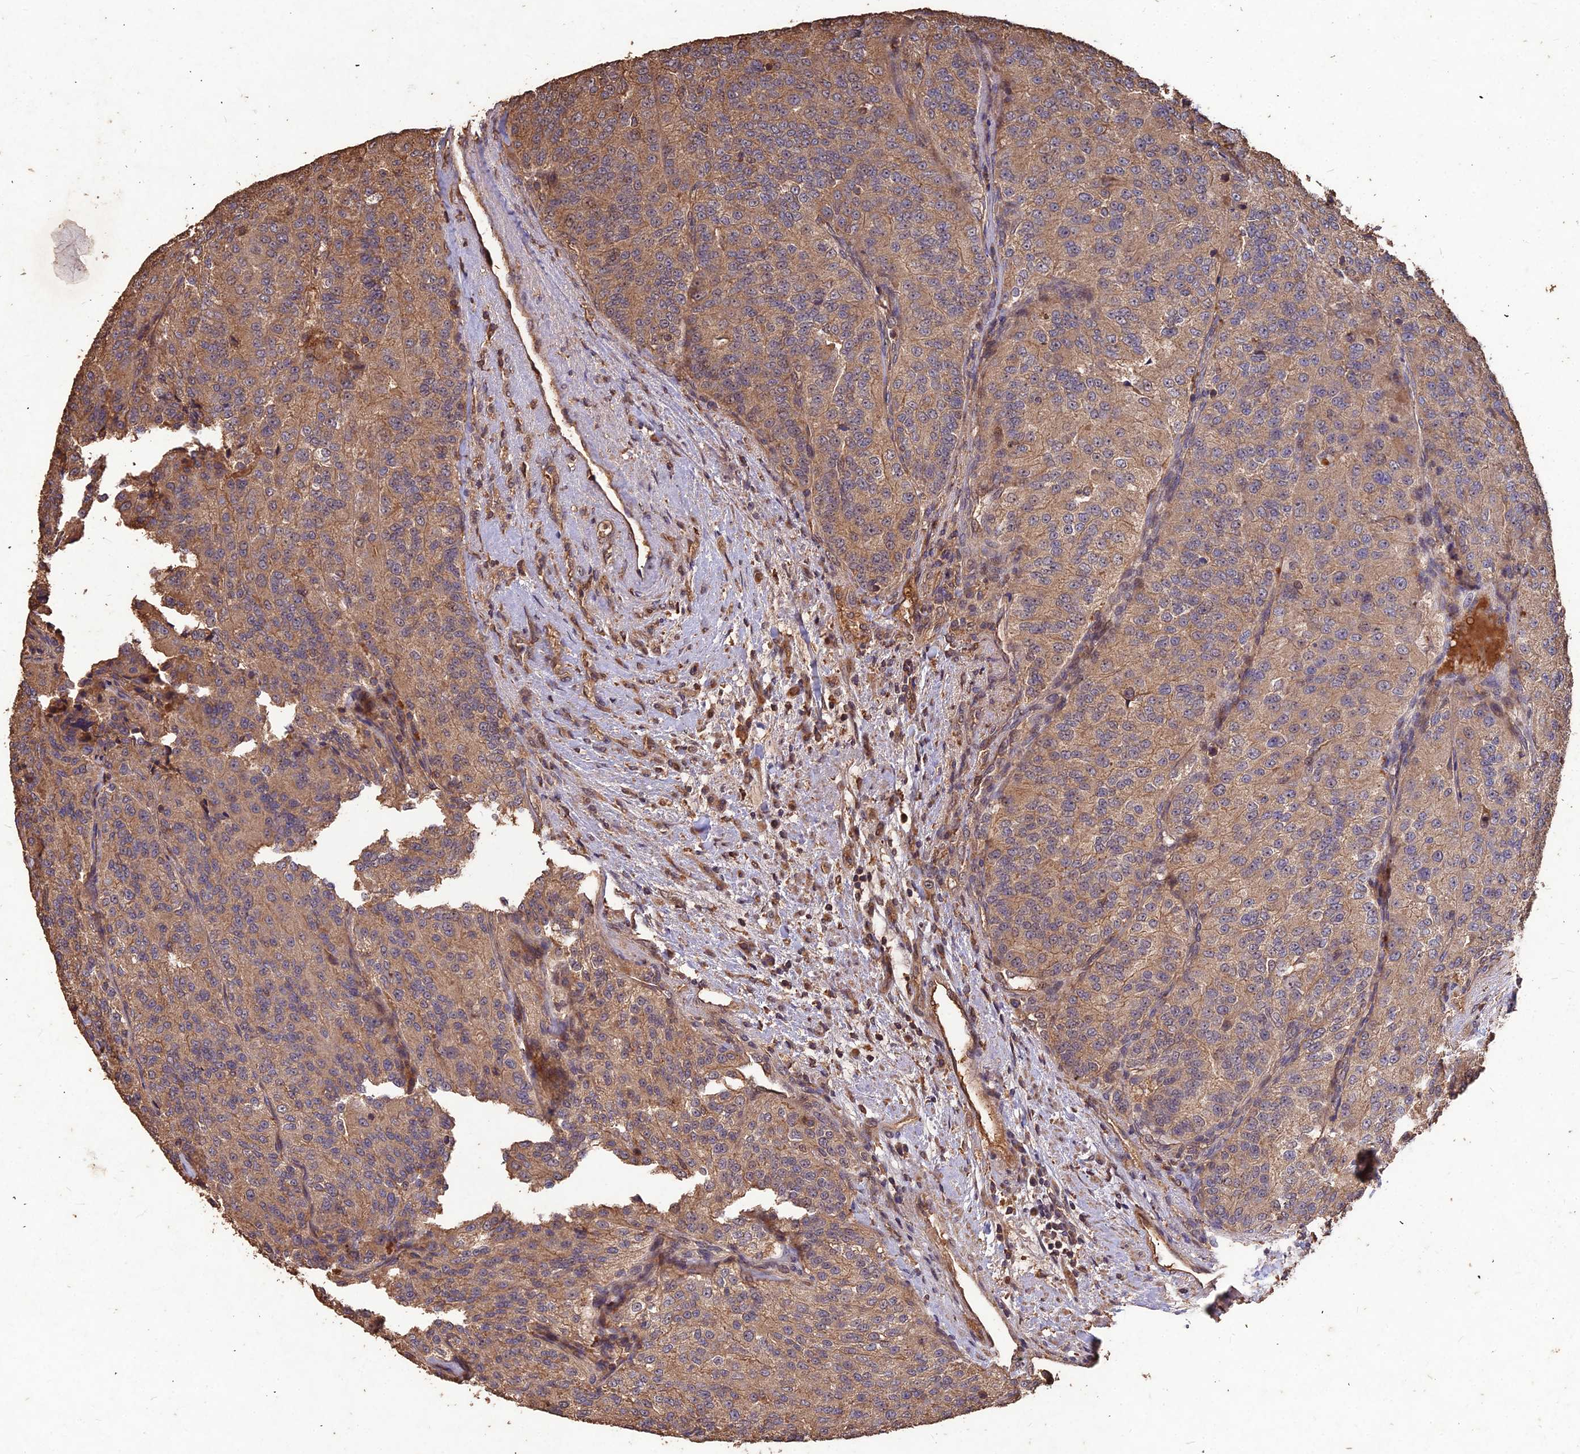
{"staining": {"intensity": "moderate", "quantity": ">75%", "location": "cytoplasmic/membranous"}, "tissue": "renal cancer", "cell_type": "Tumor cells", "image_type": "cancer", "snomed": [{"axis": "morphology", "description": "Adenocarcinoma, NOS"}, {"axis": "topography", "description": "Kidney"}], "caption": "A medium amount of moderate cytoplasmic/membranous expression is seen in about >75% of tumor cells in renal adenocarcinoma tissue.", "gene": "SYMPK", "patient": {"sex": "female", "age": 63}}